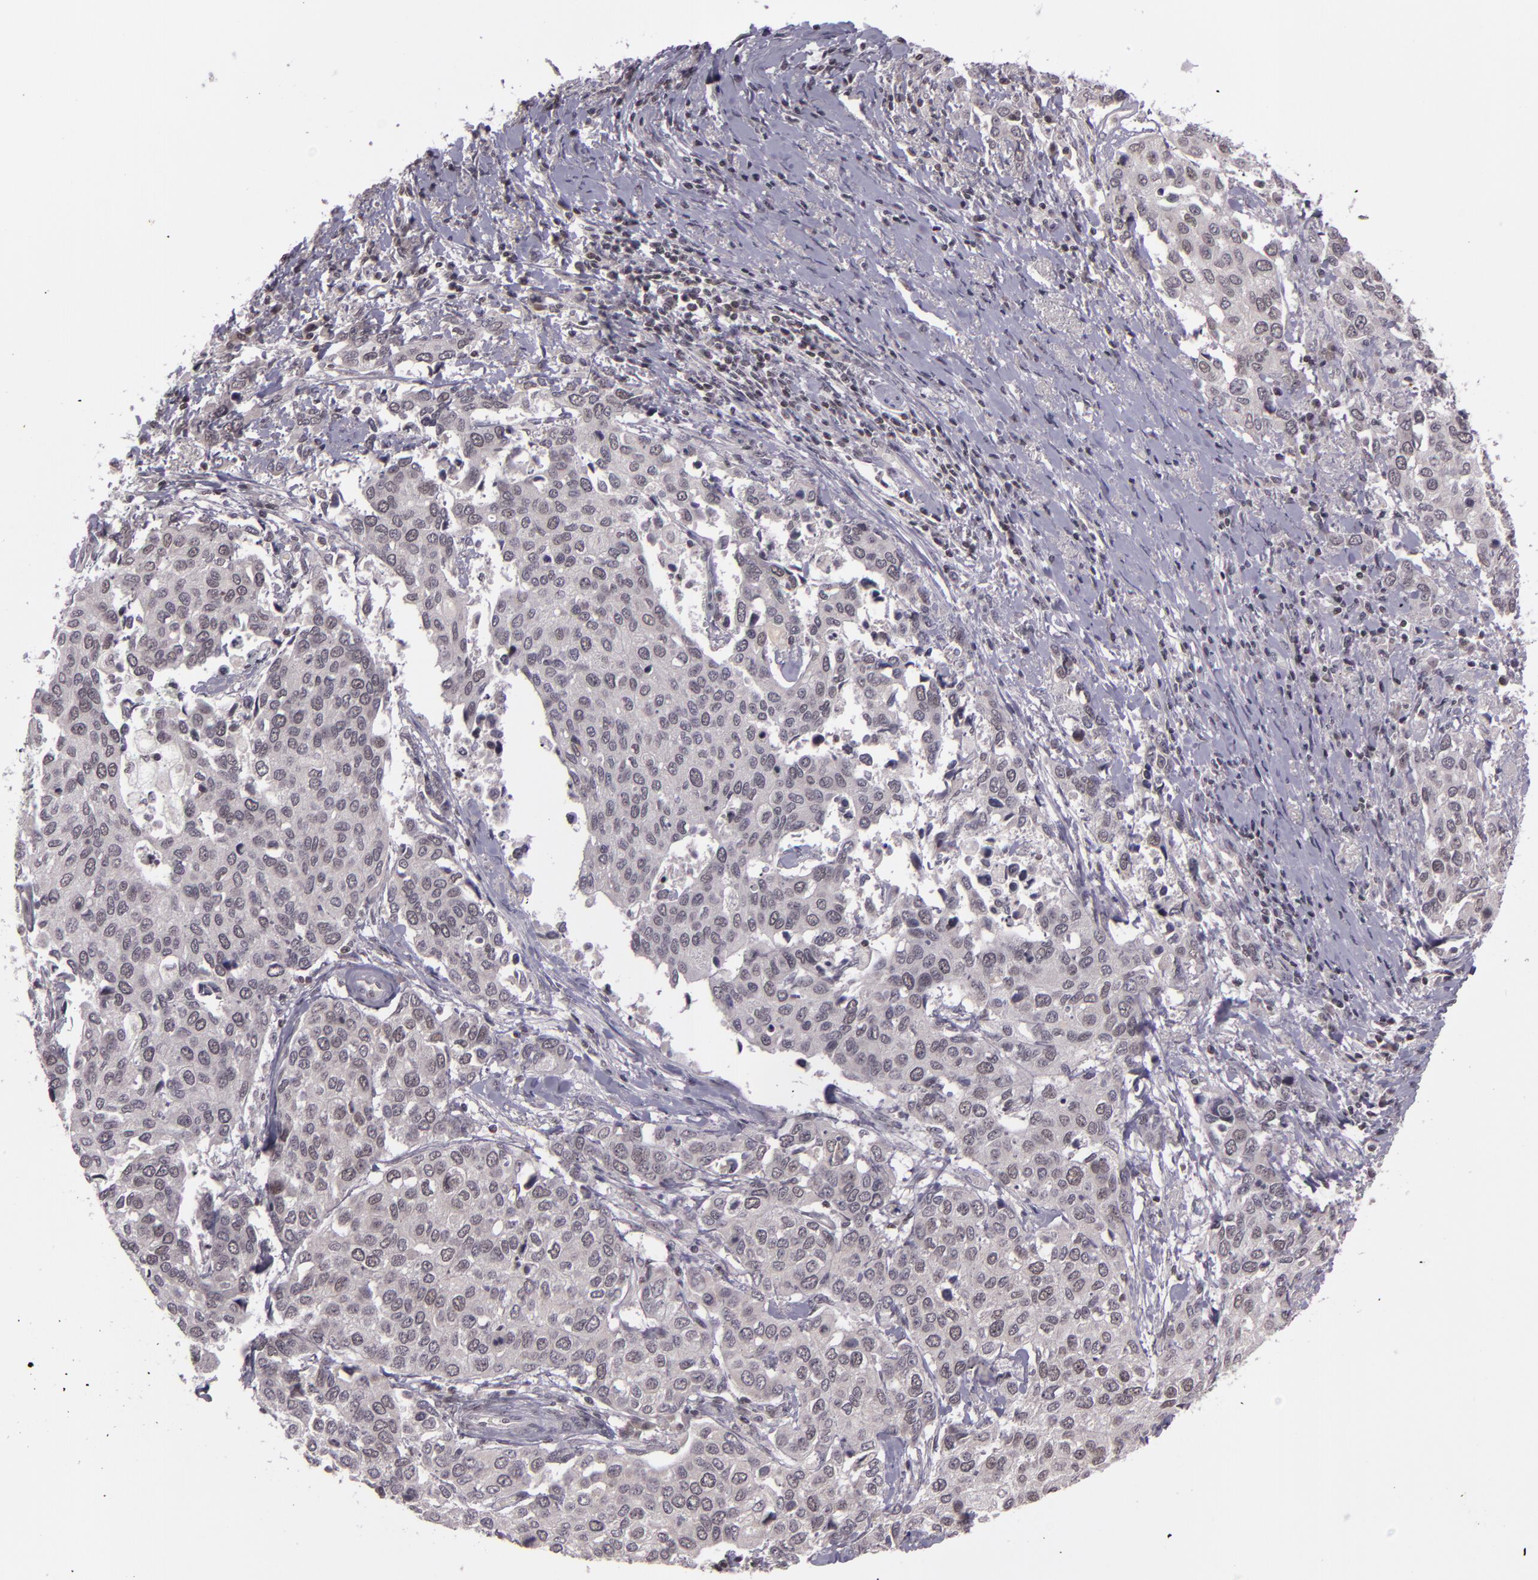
{"staining": {"intensity": "weak", "quantity": "<25%", "location": "nuclear"}, "tissue": "cervical cancer", "cell_type": "Tumor cells", "image_type": "cancer", "snomed": [{"axis": "morphology", "description": "Squamous cell carcinoma, NOS"}, {"axis": "topography", "description": "Cervix"}], "caption": "Immunohistochemistry of squamous cell carcinoma (cervical) demonstrates no positivity in tumor cells.", "gene": "ZFX", "patient": {"sex": "female", "age": 54}}